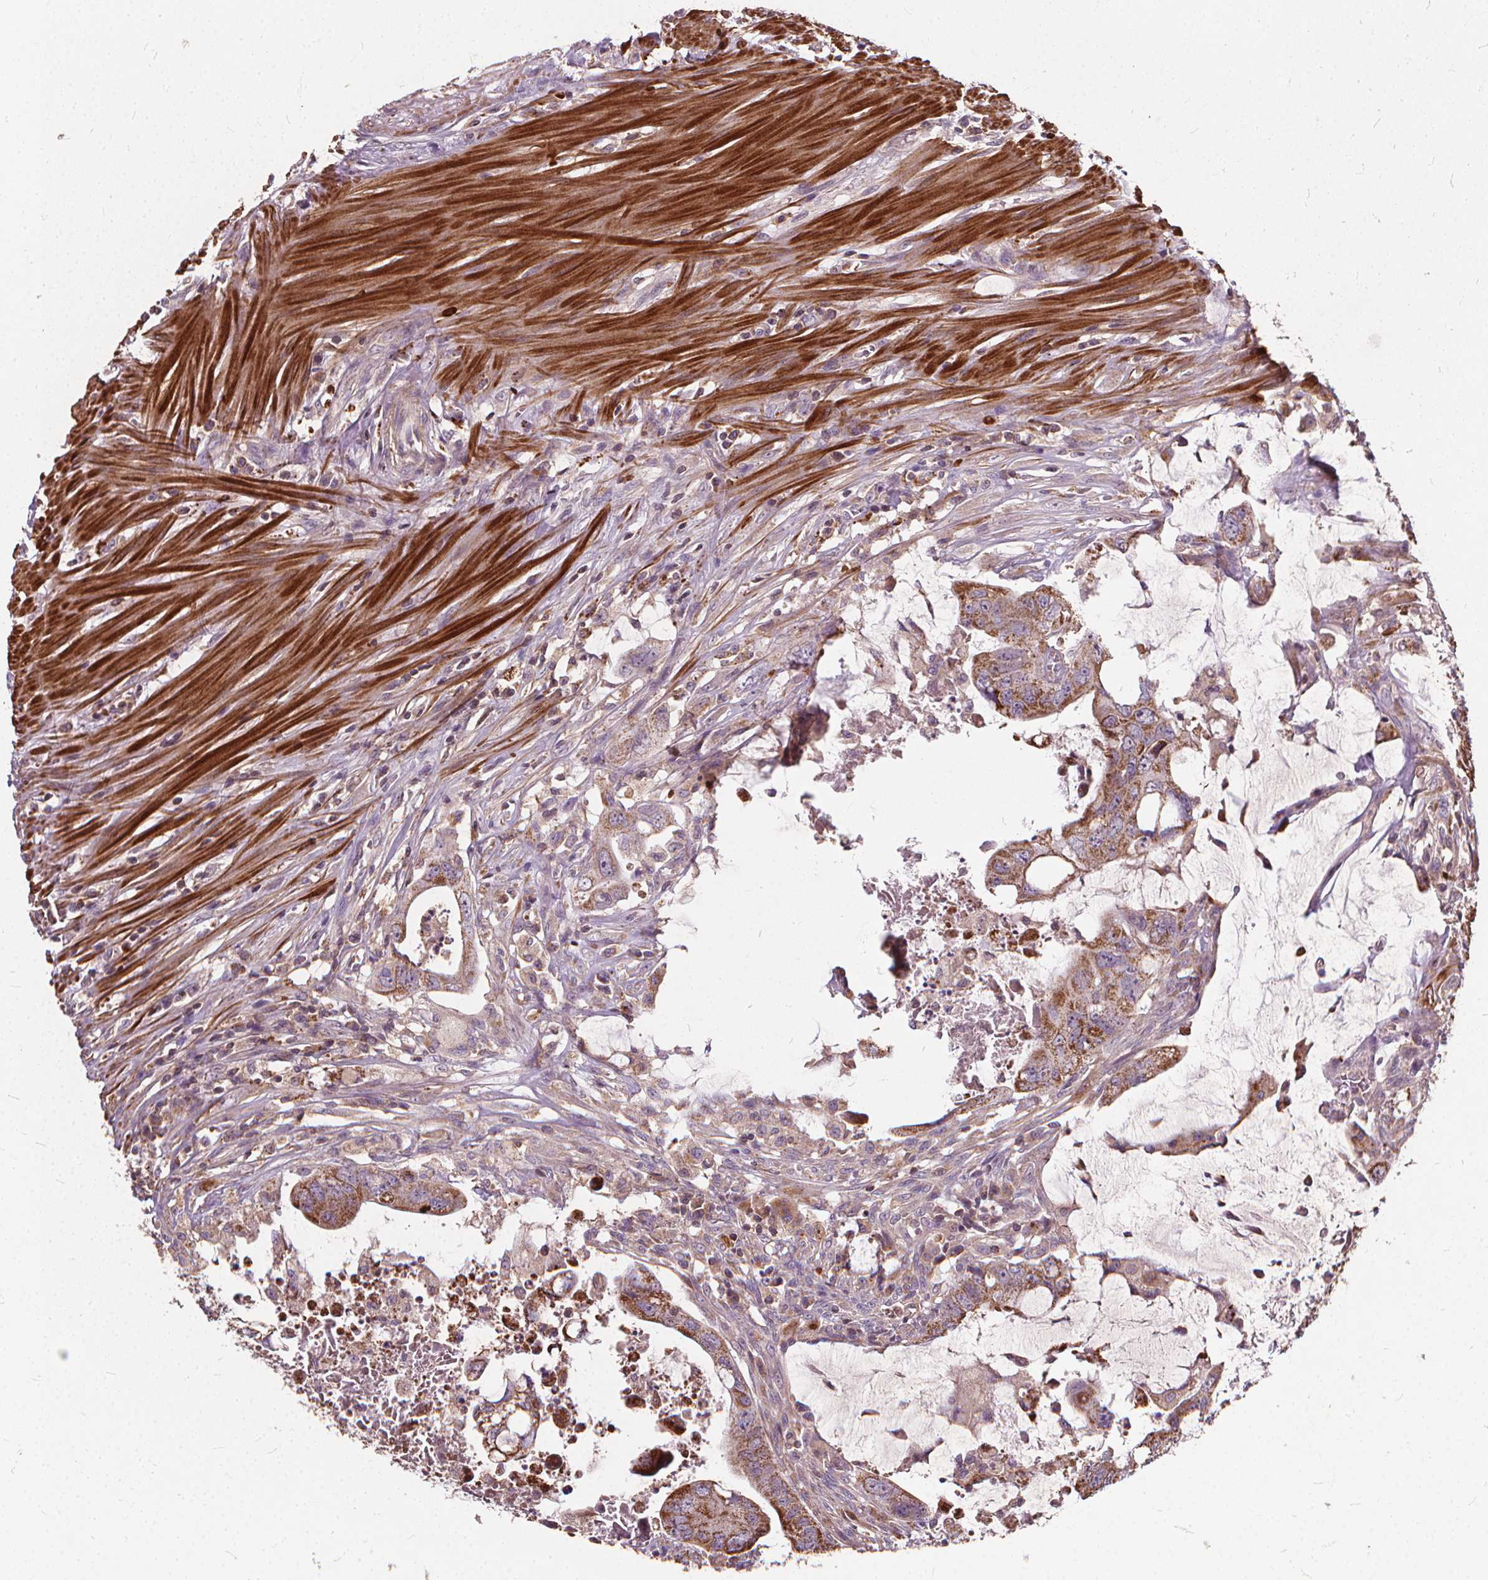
{"staining": {"intensity": "moderate", "quantity": ">75%", "location": "cytoplasmic/membranous"}, "tissue": "colorectal cancer", "cell_type": "Tumor cells", "image_type": "cancer", "snomed": [{"axis": "morphology", "description": "Adenocarcinoma, NOS"}, {"axis": "topography", "description": "Colon"}], "caption": "The histopathology image demonstrates immunohistochemical staining of colorectal adenocarcinoma. There is moderate cytoplasmic/membranous positivity is identified in approximately >75% of tumor cells. The staining was performed using DAB, with brown indicating positive protein expression. Nuclei are stained blue with hematoxylin.", "gene": "ORAI2", "patient": {"sex": "male", "age": 57}}